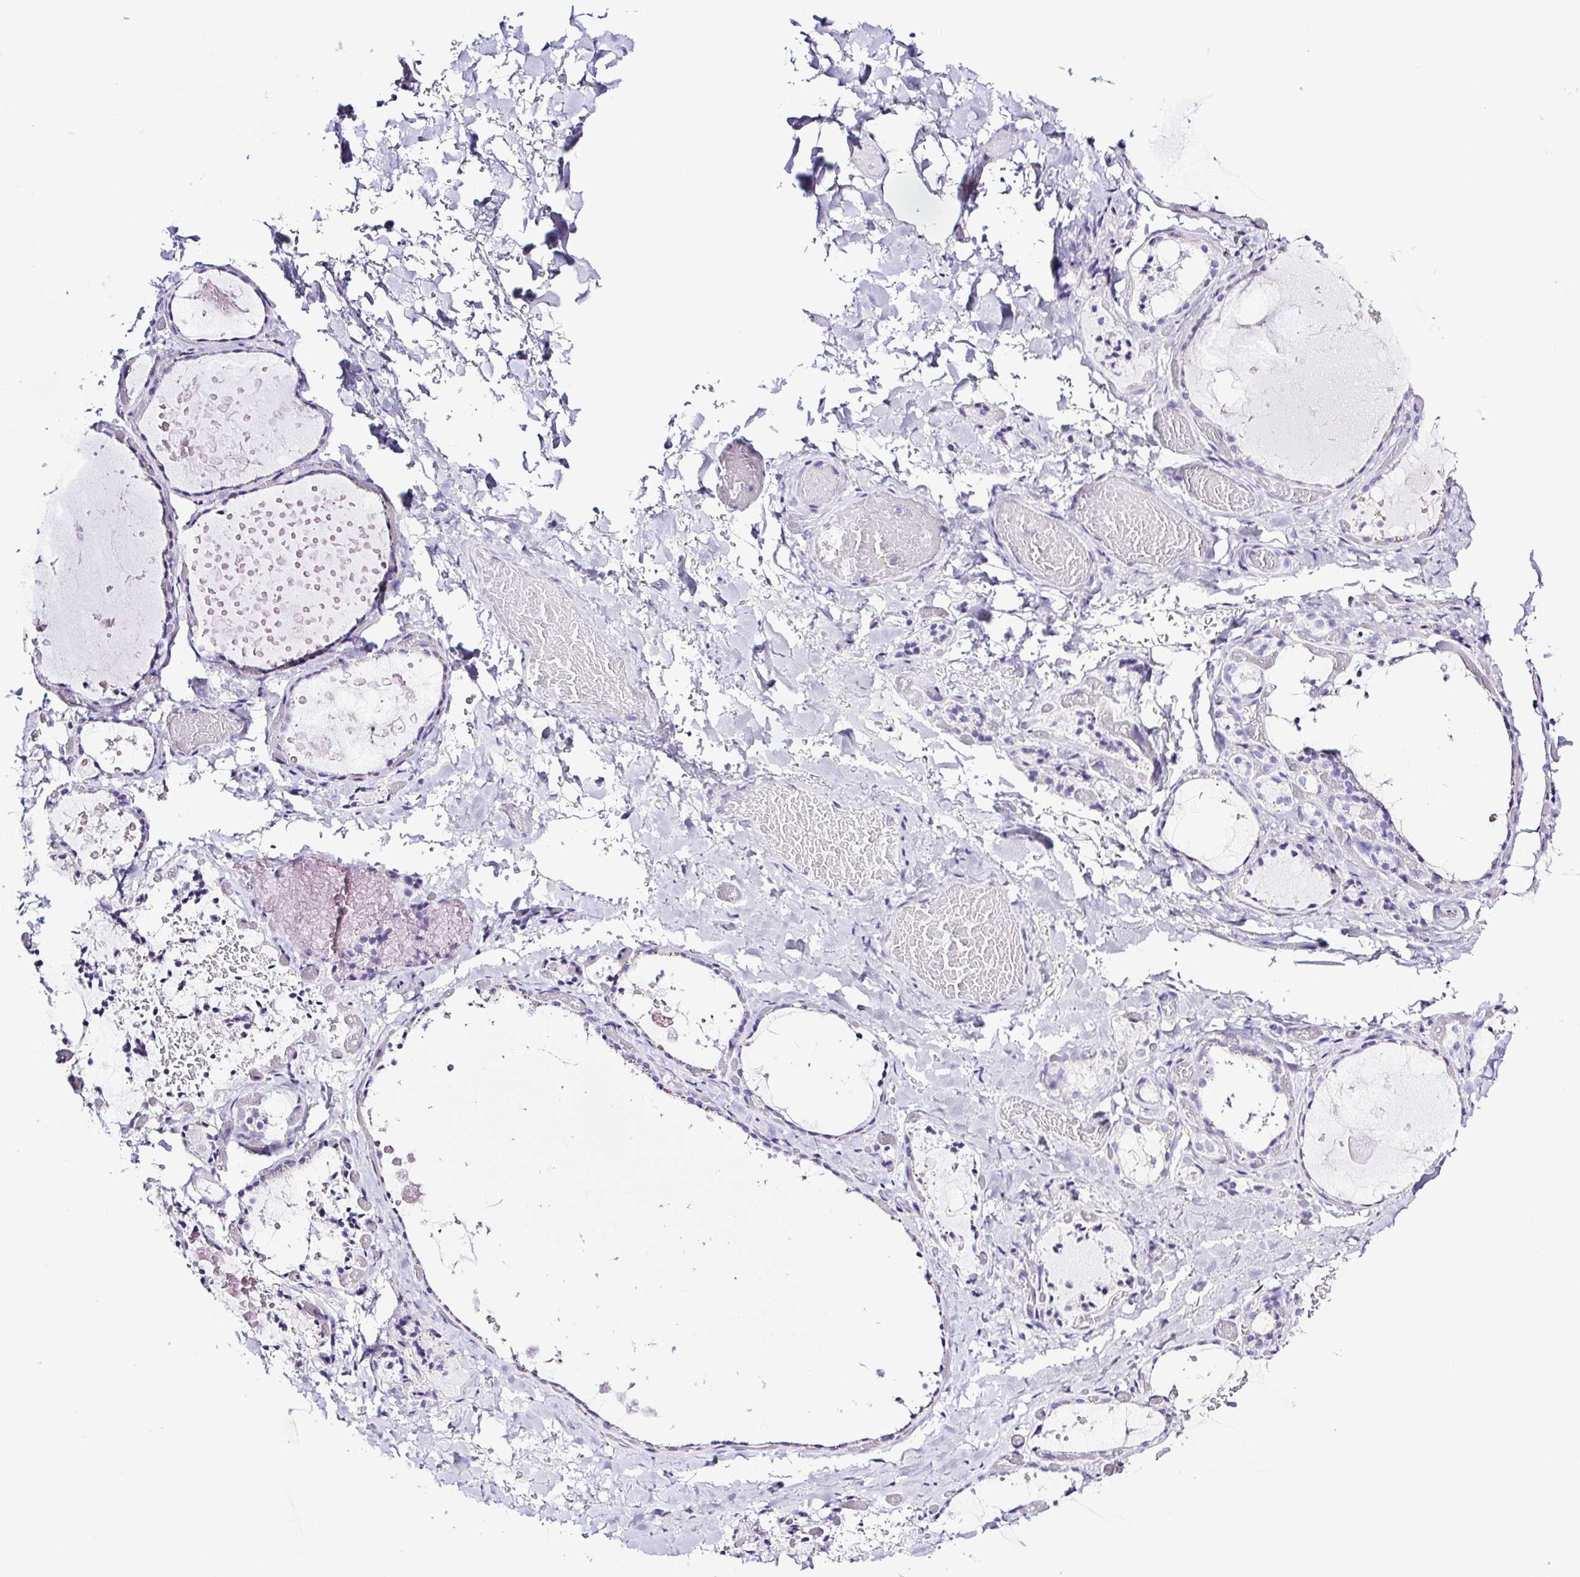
{"staining": {"intensity": "negative", "quantity": "none", "location": "none"}, "tissue": "thyroid gland", "cell_type": "Glandular cells", "image_type": "normal", "snomed": [{"axis": "morphology", "description": "Normal tissue, NOS"}, {"axis": "topography", "description": "Thyroid gland"}], "caption": "Immunohistochemical staining of normal thyroid gland displays no significant expression in glandular cells.", "gene": "SYNPR", "patient": {"sex": "female", "age": 56}}